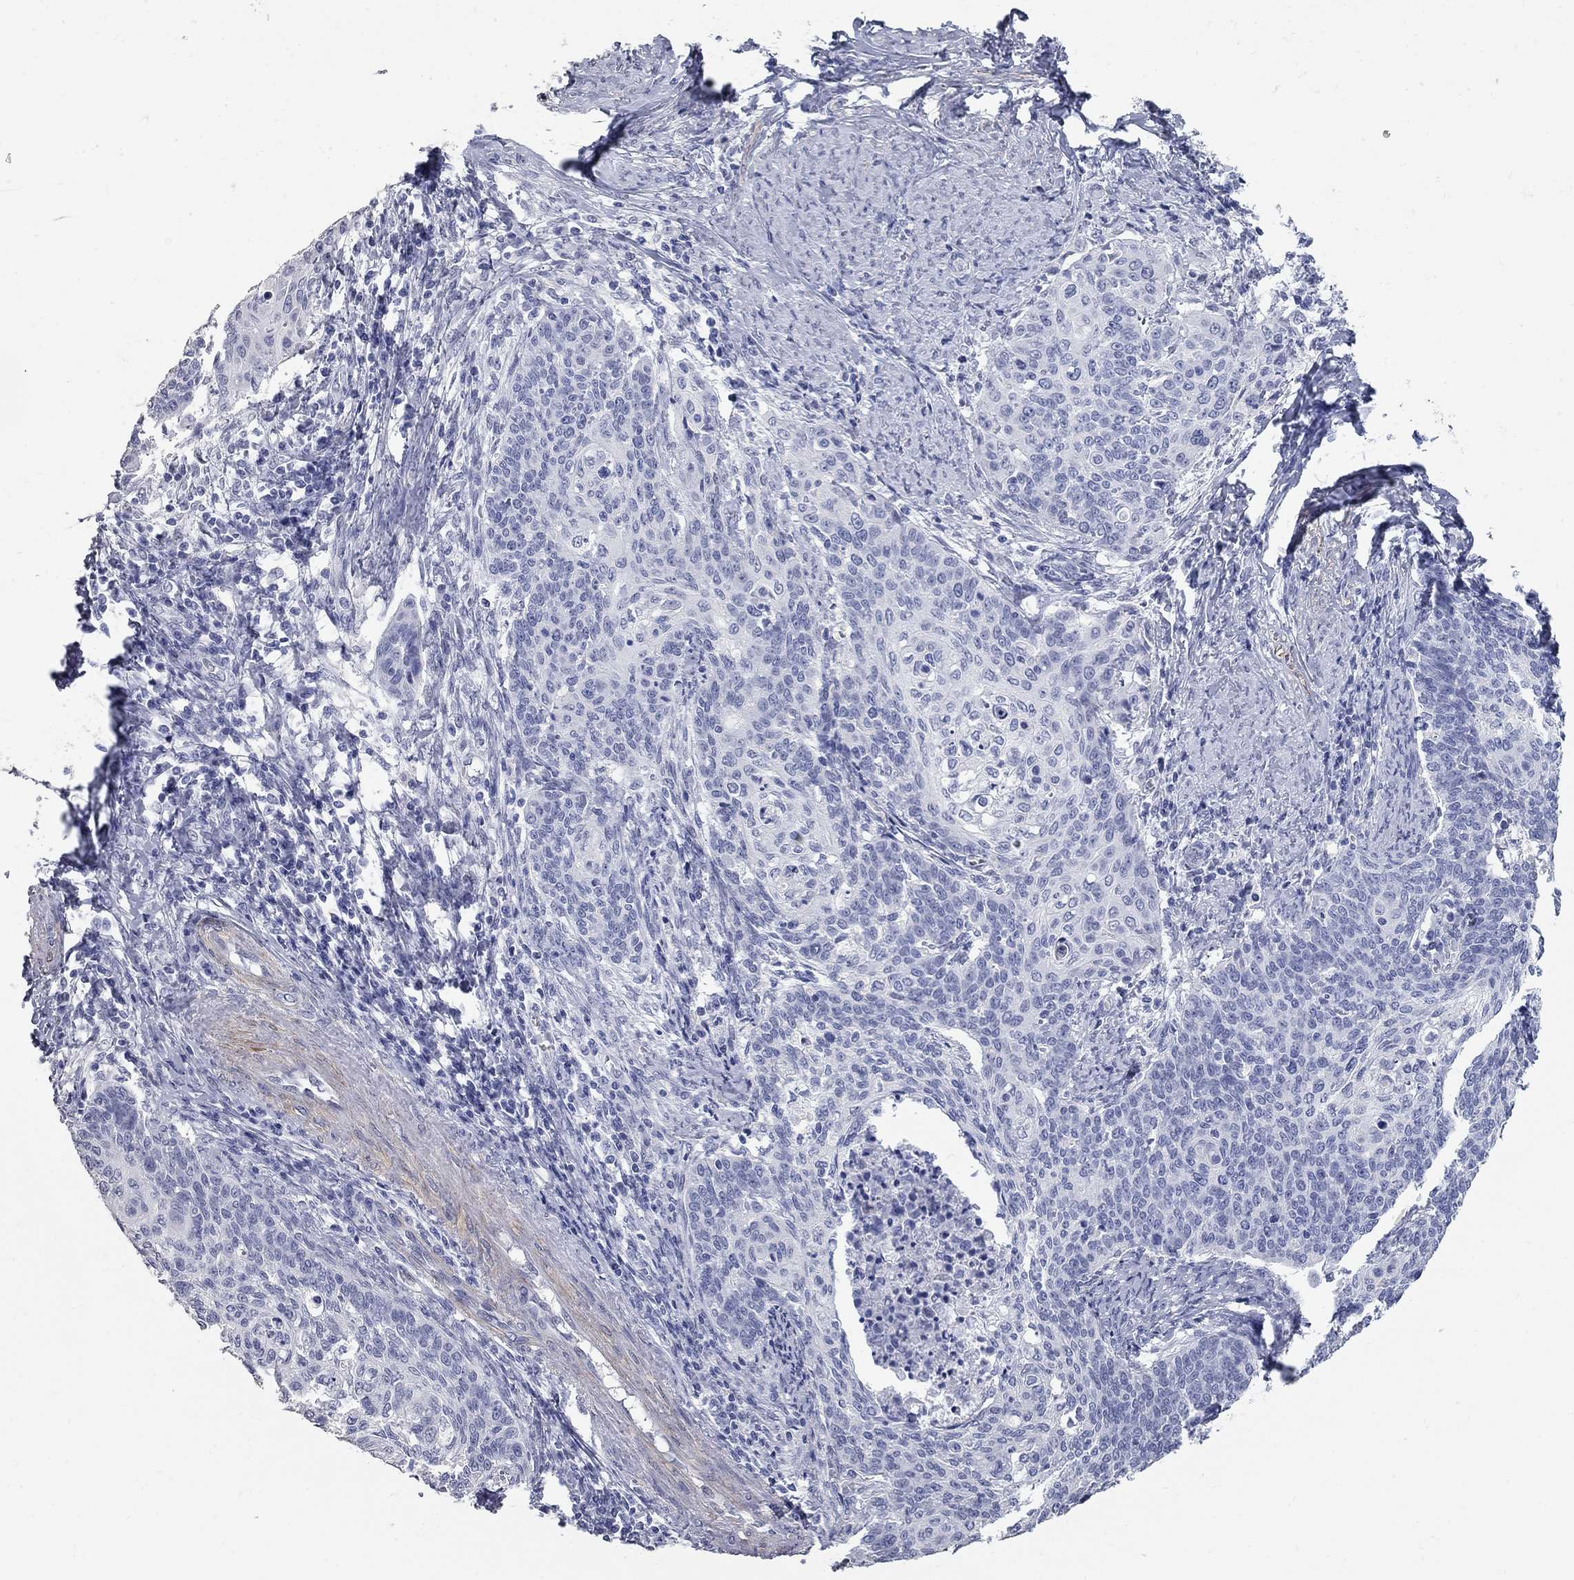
{"staining": {"intensity": "negative", "quantity": "none", "location": "none"}, "tissue": "cervical cancer", "cell_type": "Tumor cells", "image_type": "cancer", "snomed": [{"axis": "morphology", "description": "Normal tissue, NOS"}, {"axis": "morphology", "description": "Squamous cell carcinoma, NOS"}, {"axis": "topography", "description": "Cervix"}], "caption": "Human cervical squamous cell carcinoma stained for a protein using immunohistochemistry (IHC) demonstrates no staining in tumor cells.", "gene": "BPIFB1", "patient": {"sex": "female", "age": 39}}